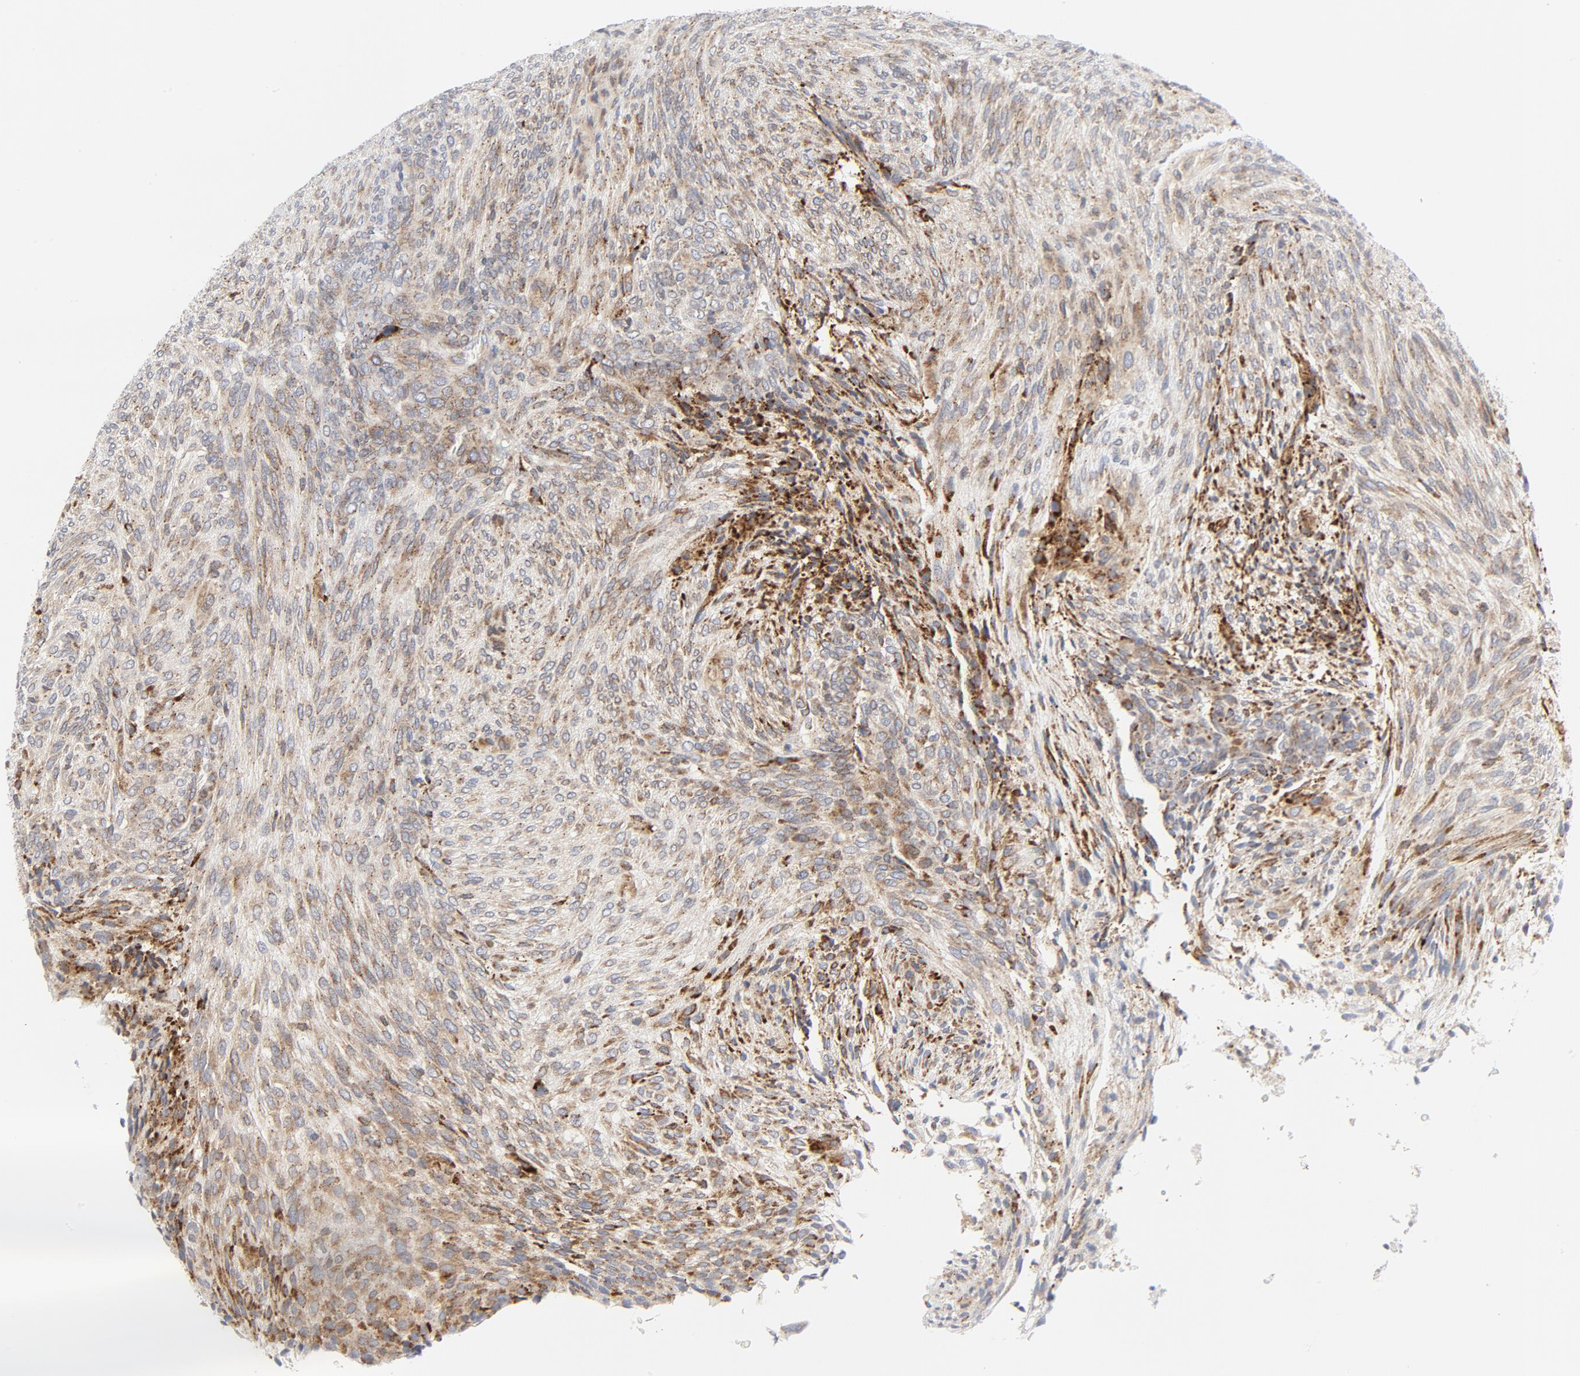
{"staining": {"intensity": "moderate", "quantity": ">75%", "location": "cytoplasmic/membranous"}, "tissue": "glioma", "cell_type": "Tumor cells", "image_type": "cancer", "snomed": [{"axis": "morphology", "description": "Glioma, malignant, High grade"}, {"axis": "topography", "description": "Cerebral cortex"}], "caption": "Immunohistochemistry (IHC) histopathology image of neoplastic tissue: malignant high-grade glioma stained using immunohistochemistry reveals medium levels of moderate protein expression localized specifically in the cytoplasmic/membranous of tumor cells, appearing as a cytoplasmic/membranous brown color.", "gene": "LRP6", "patient": {"sex": "female", "age": 55}}